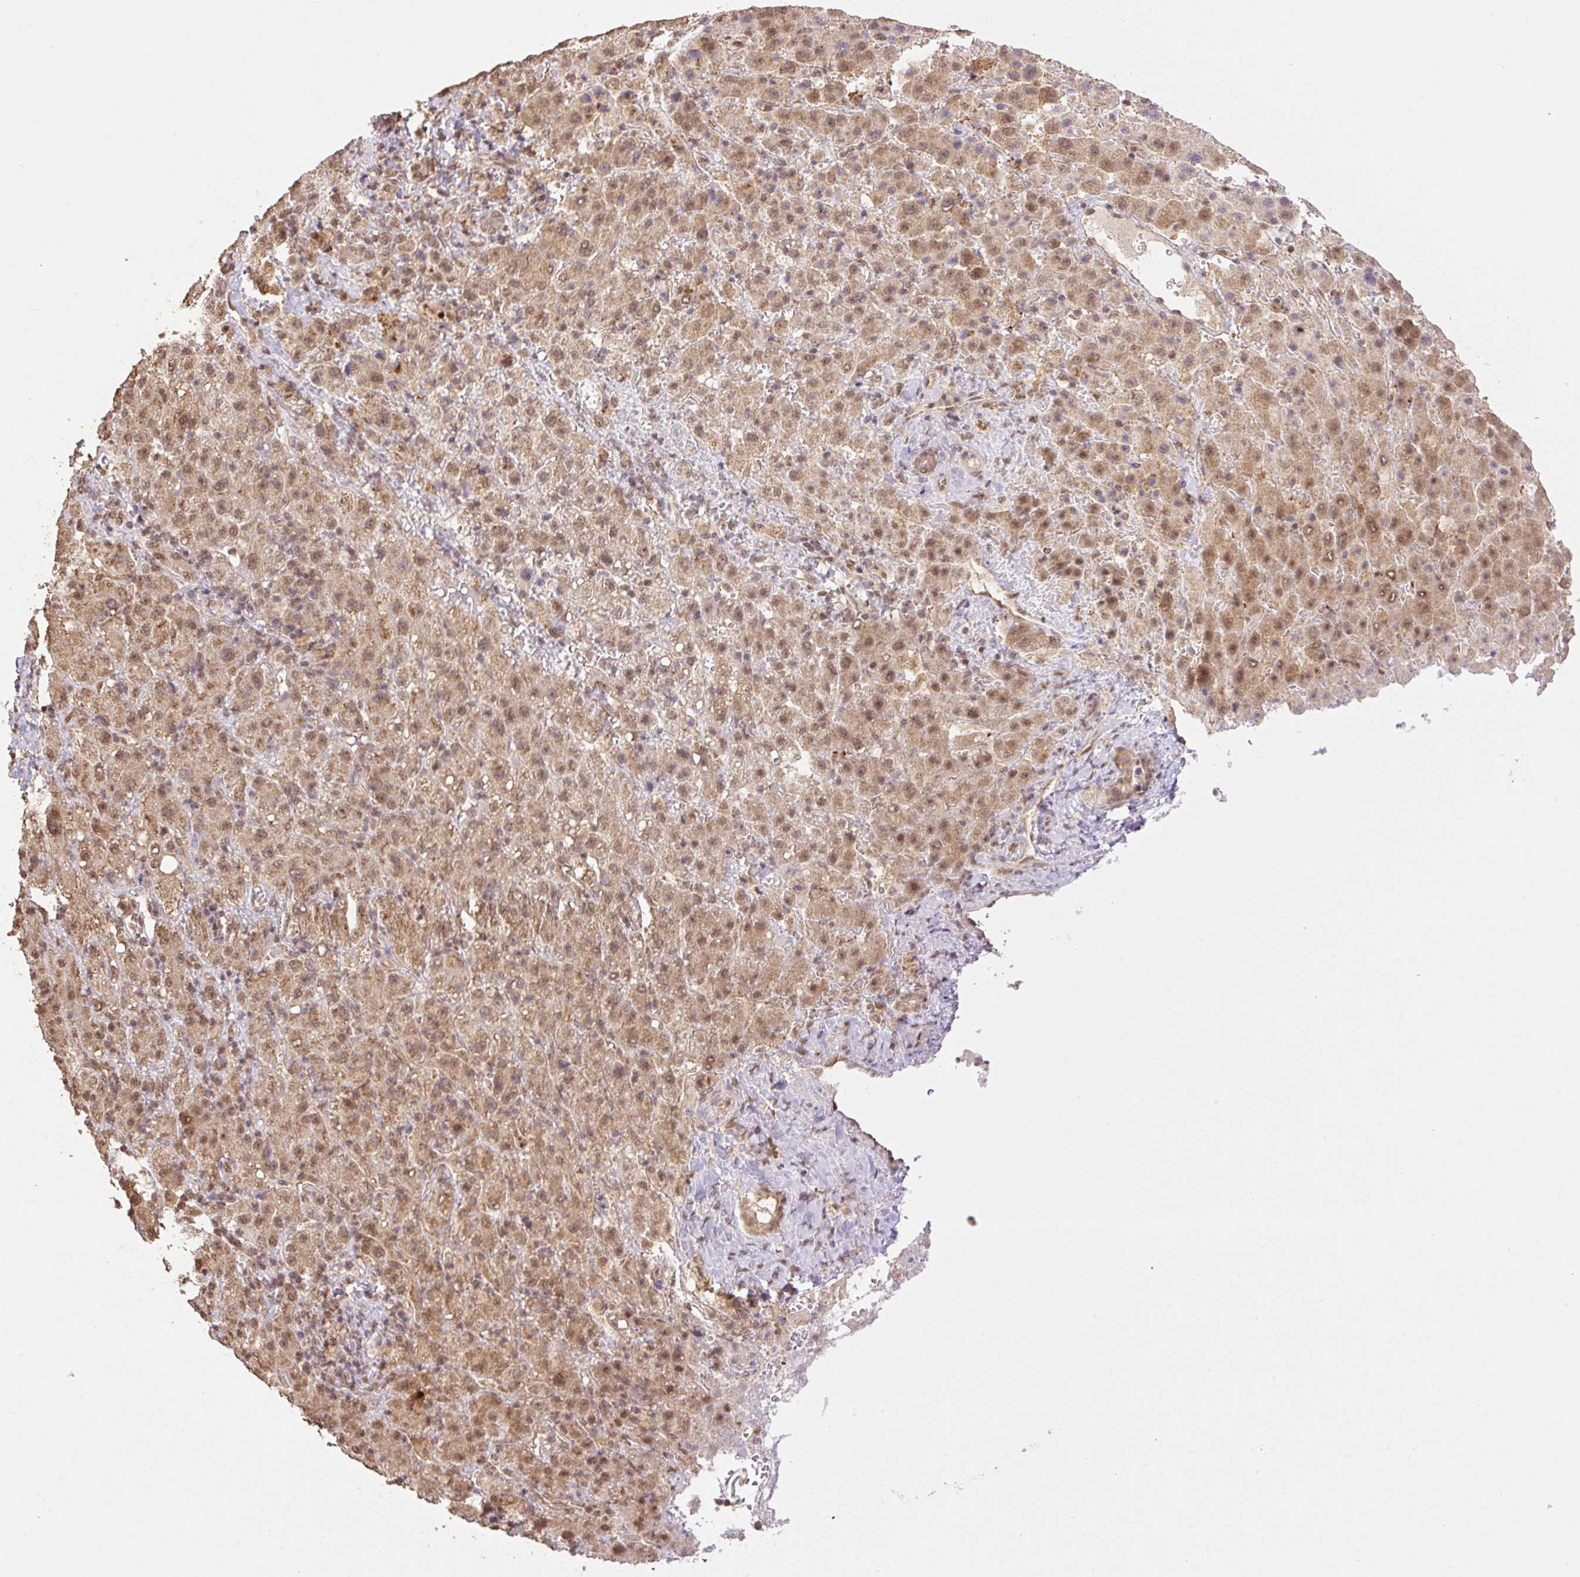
{"staining": {"intensity": "moderate", "quantity": ">75%", "location": "cytoplasmic/membranous,nuclear"}, "tissue": "liver cancer", "cell_type": "Tumor cells", "image_type": "cancer", "snomed": [{"axis": "morphology", "description": "Carcinoma, Hepatocellular, NOS"}, {"axis": "topography", "description": "Liver"}], "caption": "Immunohistochemical staining of human liver cancer displays medium levels of moderate cytoplasmic/membranous and nuclear expression in approximately >75% of tumor cells.", "gene": "VPS25", "patient": {"sex": "female", "age": 58}}